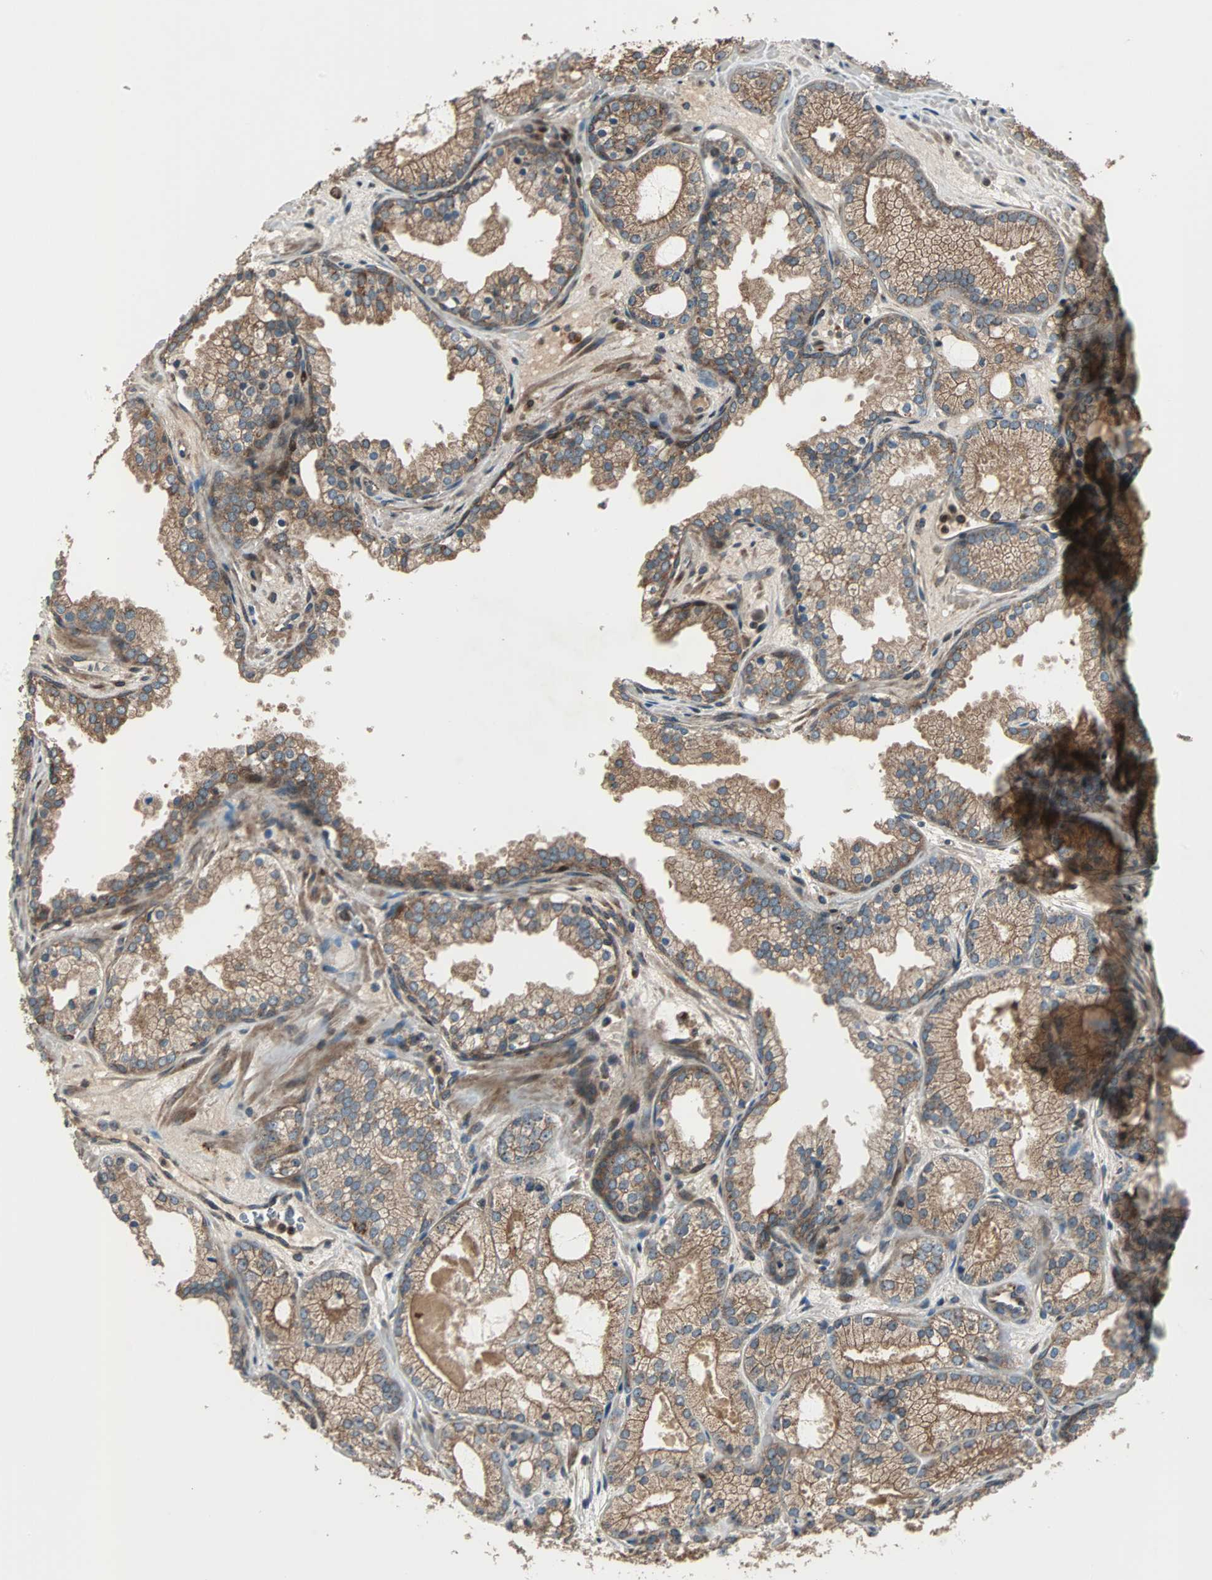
{"staining": {"intensity": "moderate", "quantity": ">75%", "location": "cytoplasmic/membranous"}, "tissue": "prostate cancer", "cell_type": "Tumor cells", "image_type": "cancer", "snomed": [{"axis": "morphology", "description": "Adenocarcinoma, Low grade"}, {"axis": "topography", "description": "Prostate"}], "caption": "High-magnification brightfield microscopy of prostate cancer (adenocarcinoma (low-grade)) stained with DAB (brown) and counterstained with hematoxylin (blue). tumor cells exhibit moderate cytoplasmic/membranous staining is identified in approximately>75% of cells.", "gene": "RAB7A", "patient": {"sex": "male", "age": 57}}